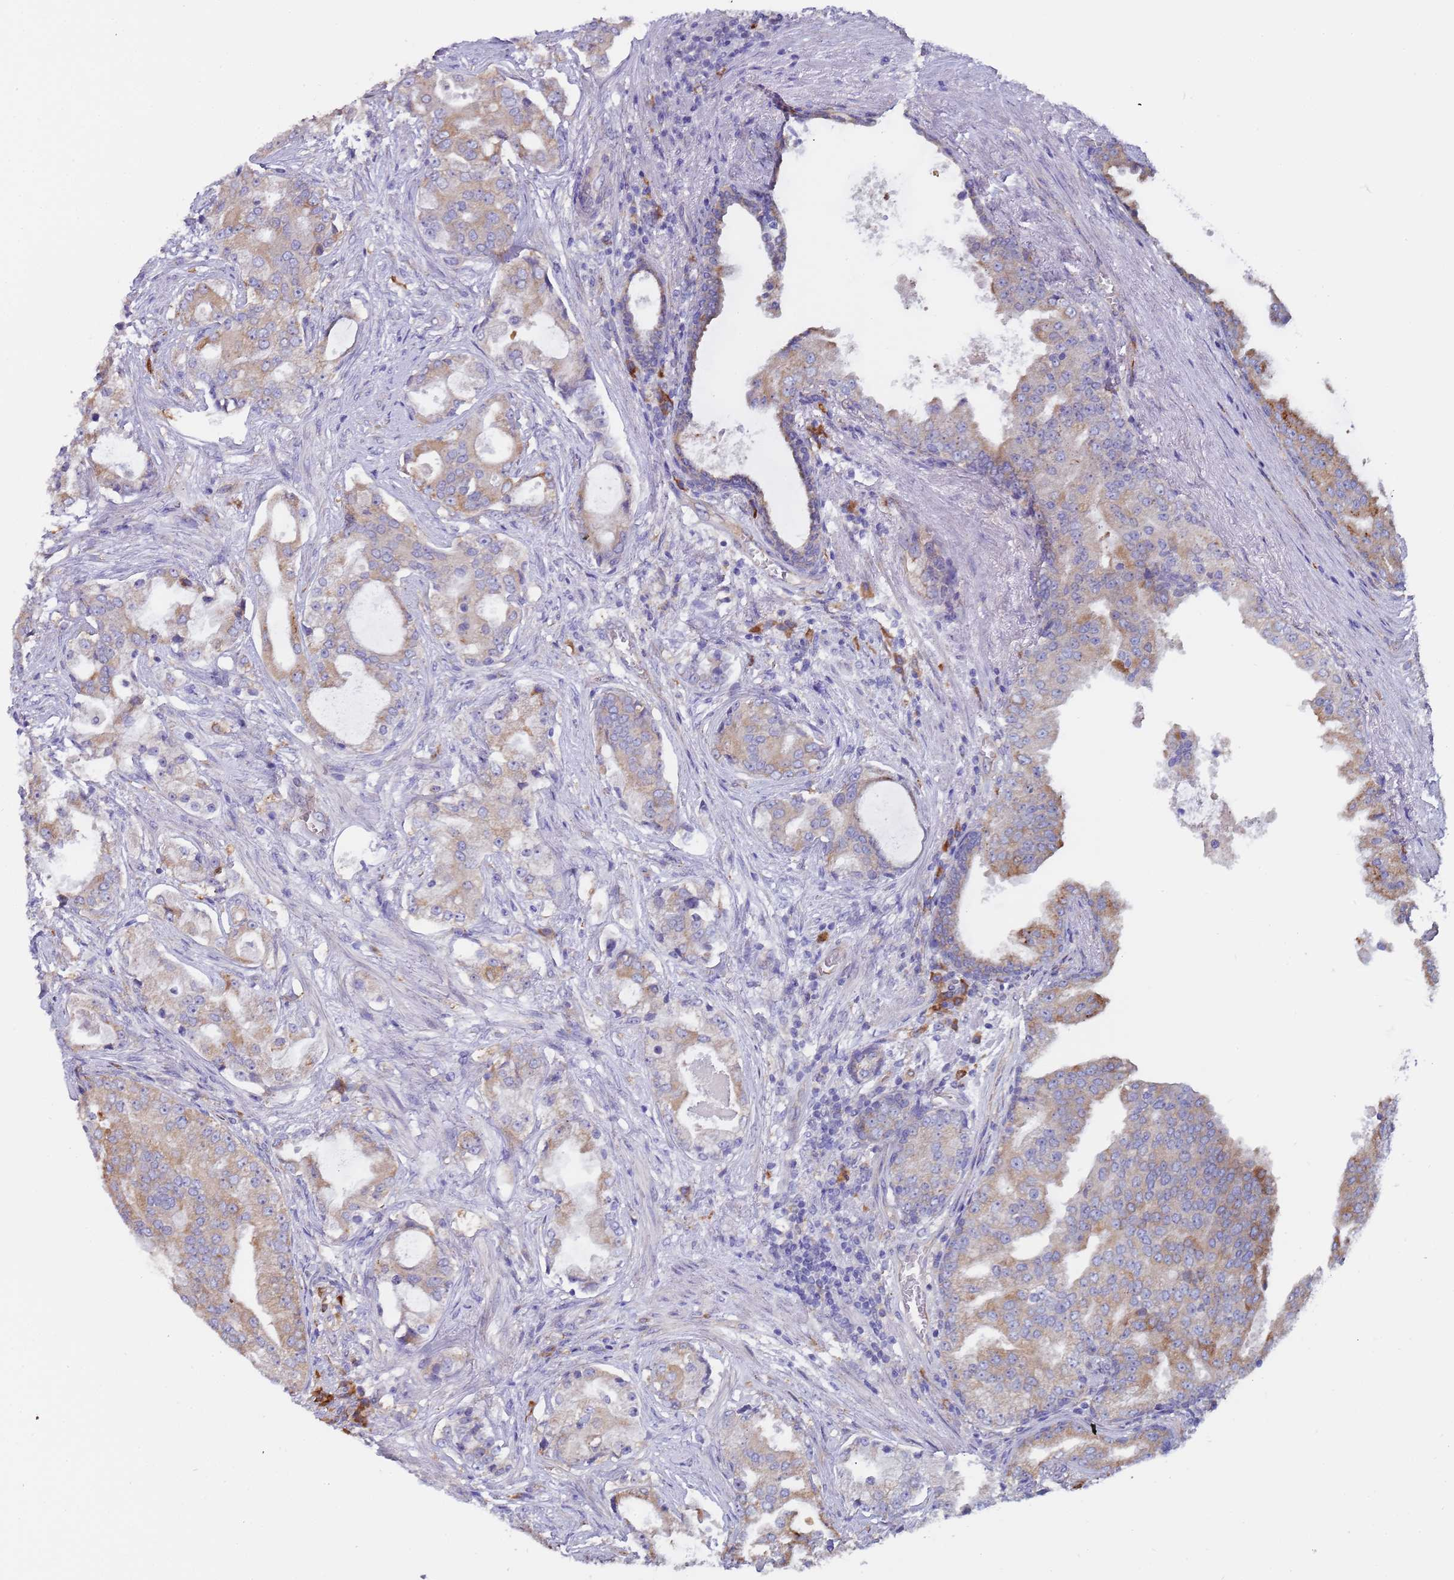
{"staining": {"intensity": "moderate", "quantity": "25%-75%", "location": "cytoplasmic/membranous"}, "tissue": "prostate cancer", "cell_type": "Tumor cells", "image_type": "cancer", "snomed": [{"axis": "morphology", "description": "Adenocarcinoma, High grade"}, {"axis": "topography", "description": "Prostate"}], "caption": "A medium amount of moderate cytoplasmic/membranous positivity is seen in about 25%-75% of tumor cells in prostate cancer tissue.", "gene": "ZNF844", "patient": {"sex": "male", "age": 68}}